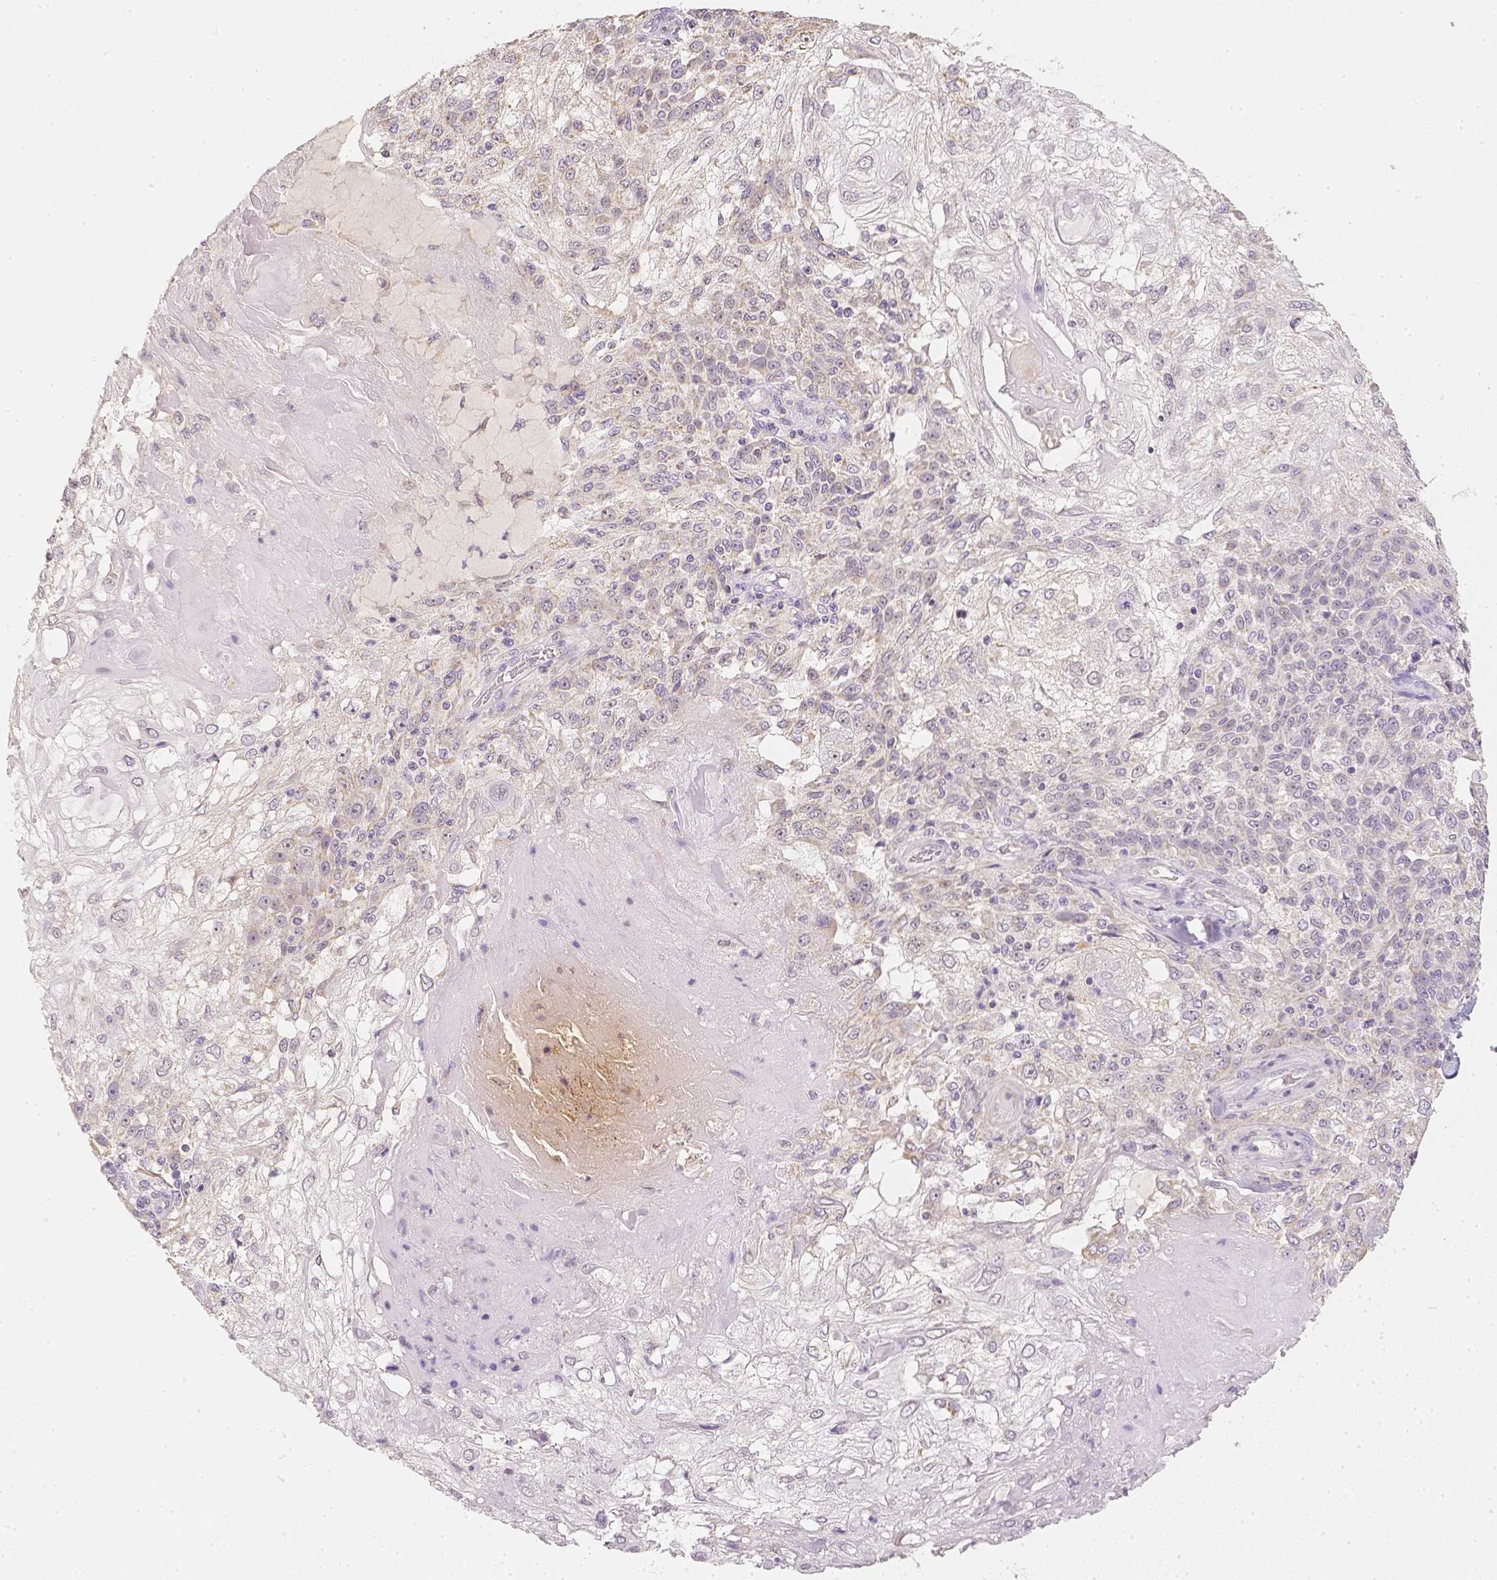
{"staining": {"intensity": "negative", "quantity": "none", "location": "none"}, "tissue": "skin cancer", "cell_type": "Tumor cells", "image_type": "cancer", "snomed": [{"axis": "morphology", "description": "Normal tissue, NOS"}, {"axis": "morphology", "description": "Squamous cell carcinoma, NOS"}, {"axis": "topography", "description": "Skin"}], "caption": "IHC micrograph of skin cancer stained for a protein (brown), which displays no expression in tumor cells.", "gene": "NVL", "patient": {"sex": "female", "age": 83}}